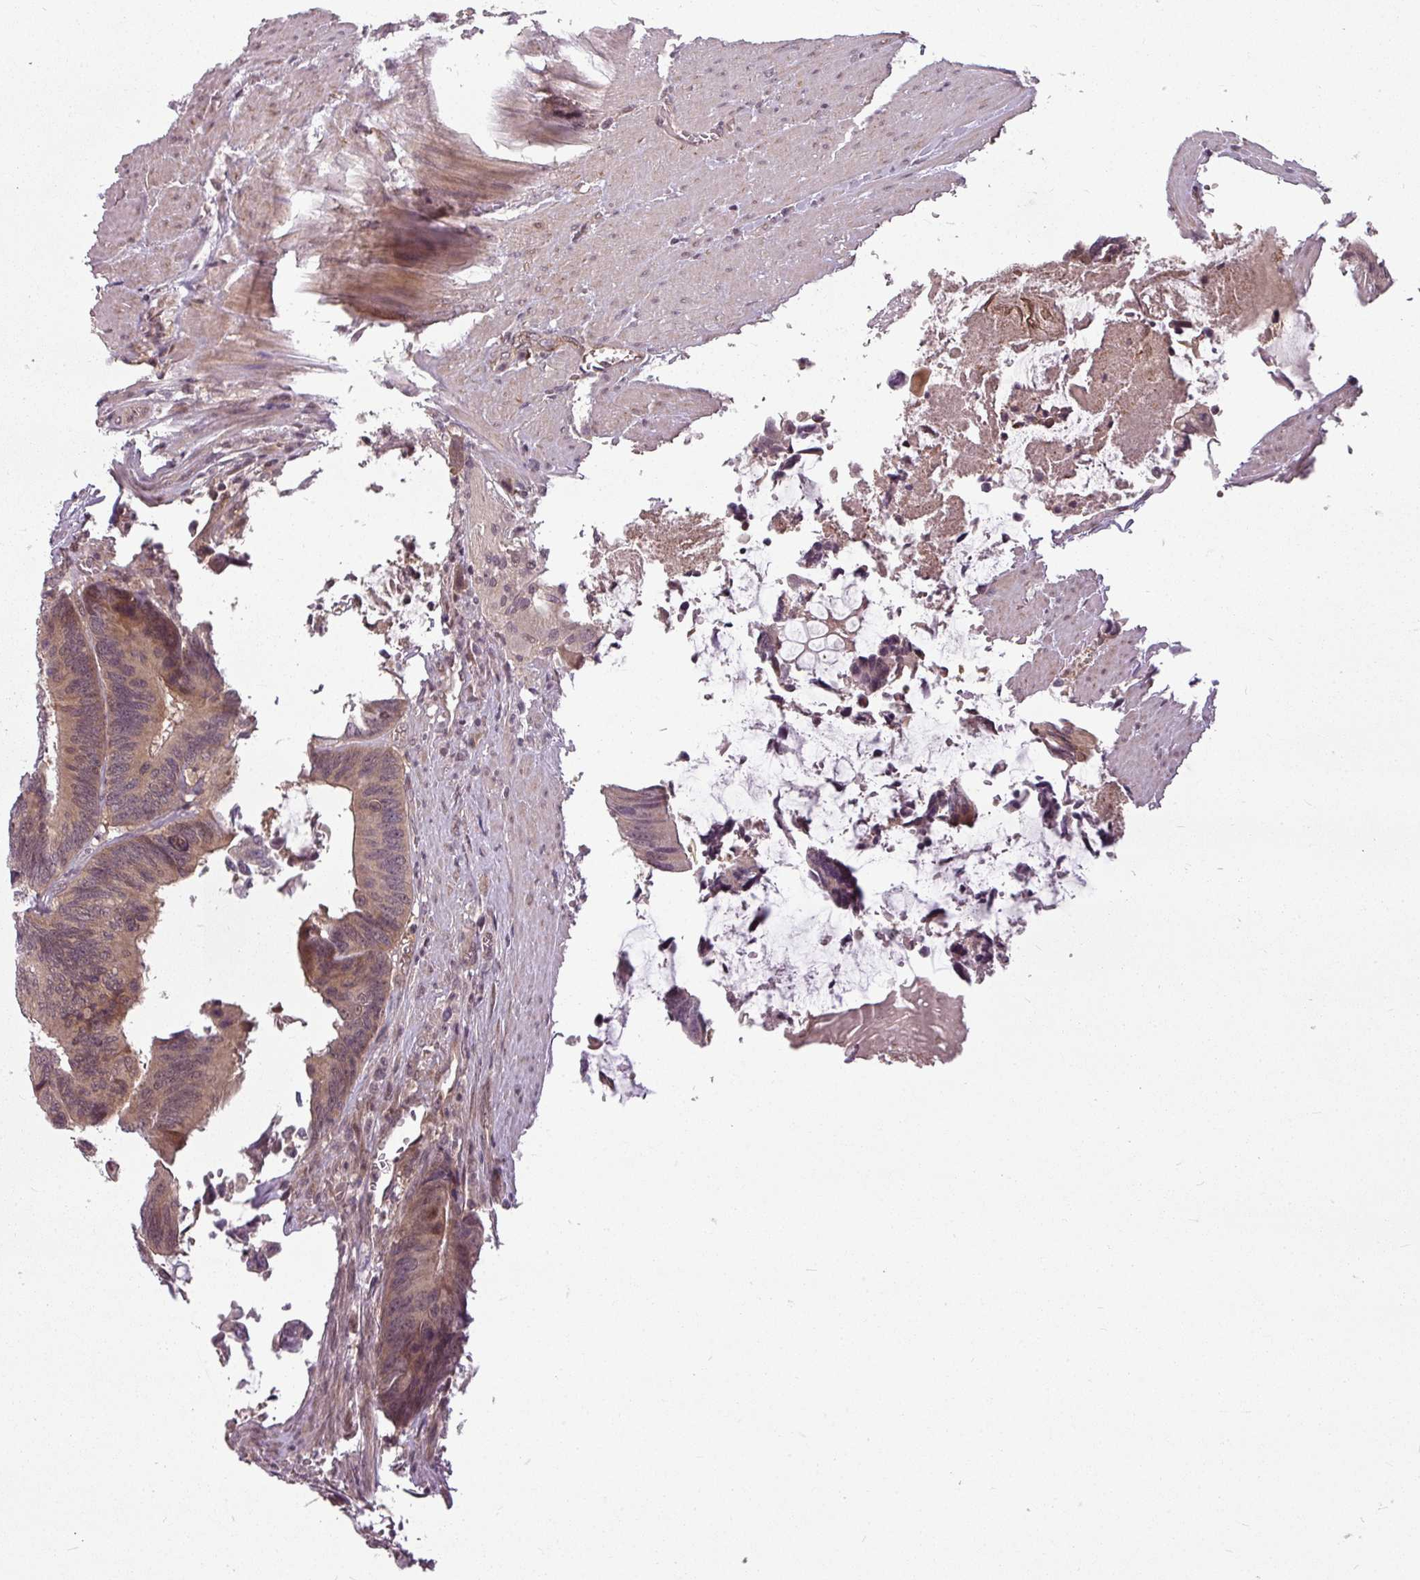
{"staining": {"intensity": "weak", "quantity": ">75%", "location": "cytoplasmic/membranous"}, "tissue": "colorectal cancer", "cell_type": "Tumor cells", "image_type": "cancer", "snomed": [{"axis": "morphology", "description": "Adenocarcinoma, NOS"}, {"axis": "topography", "description": "Colon"}], "caption": "The image exhibits a brown stain indicating the presence of a protein in the cytoplasmic/membranous of tumor cells in adenocarcinoma (colorectal). Using DAB (brown) and hematoxylin (blue) stains, captured at high magnification using brightfield microscopy.", "gene": "CLIC1", "patient": {"sex": "male", "age": 87}}